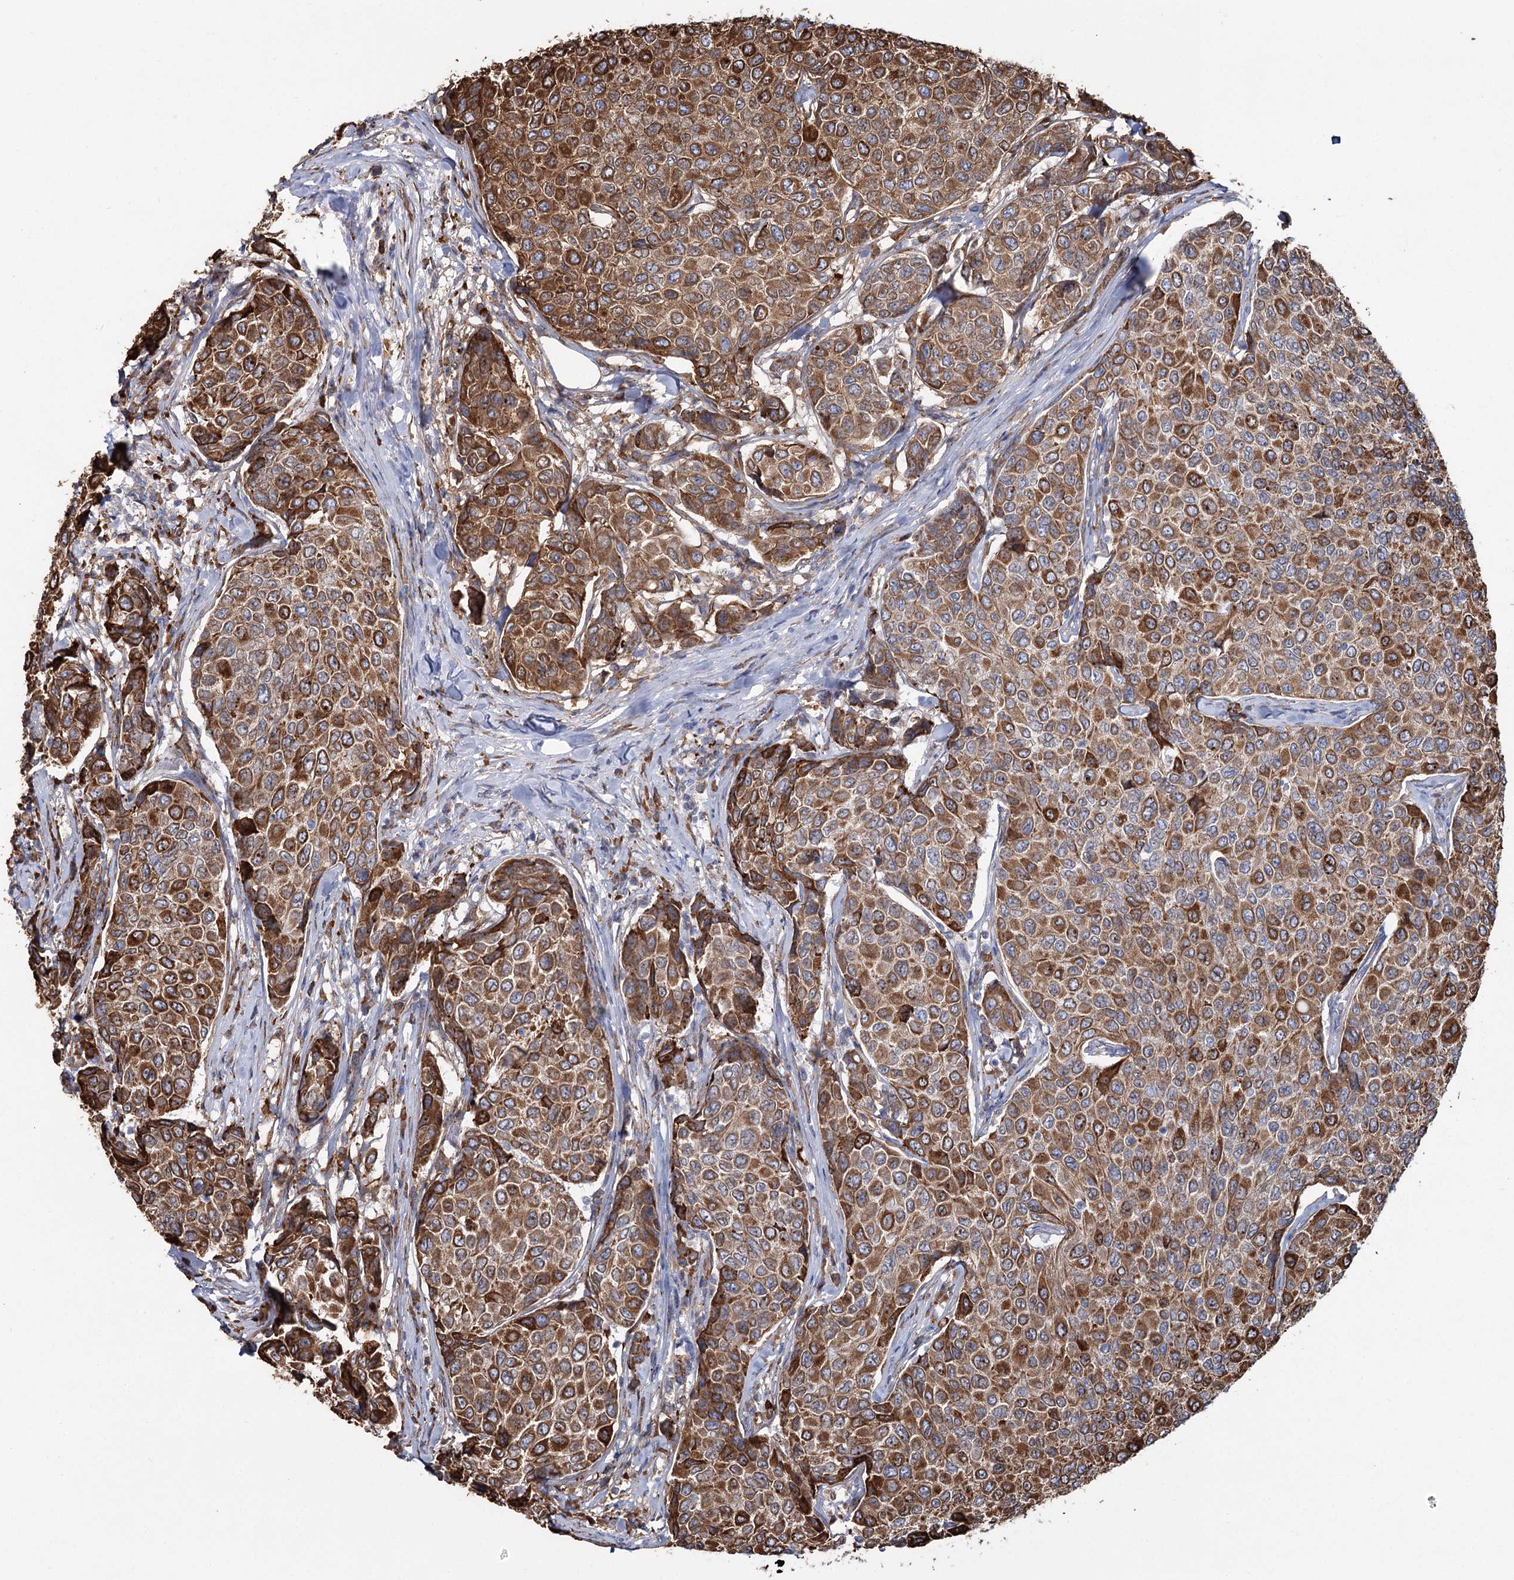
{"staining": {"intensity": "strong", "quantity": ">75%", "location": "cytoplasmic/membranous"}, "tissue": "breast cancer", "cell_type": "Tumor cells", "image_type": "cancer", "snomed": [{"axis": "morphology", "description": "Duct carcinoma"}, {"axis": "topography", "description": "Breast"}], "caption": "Infiltrating ductal carcinoma (breast) tissue exhibits strong cytoplasmic/membranous staining in approximately >75% of tumor cells", "gene": "ZCCHC9", "patient": {"sex": "female", "age": 55}}